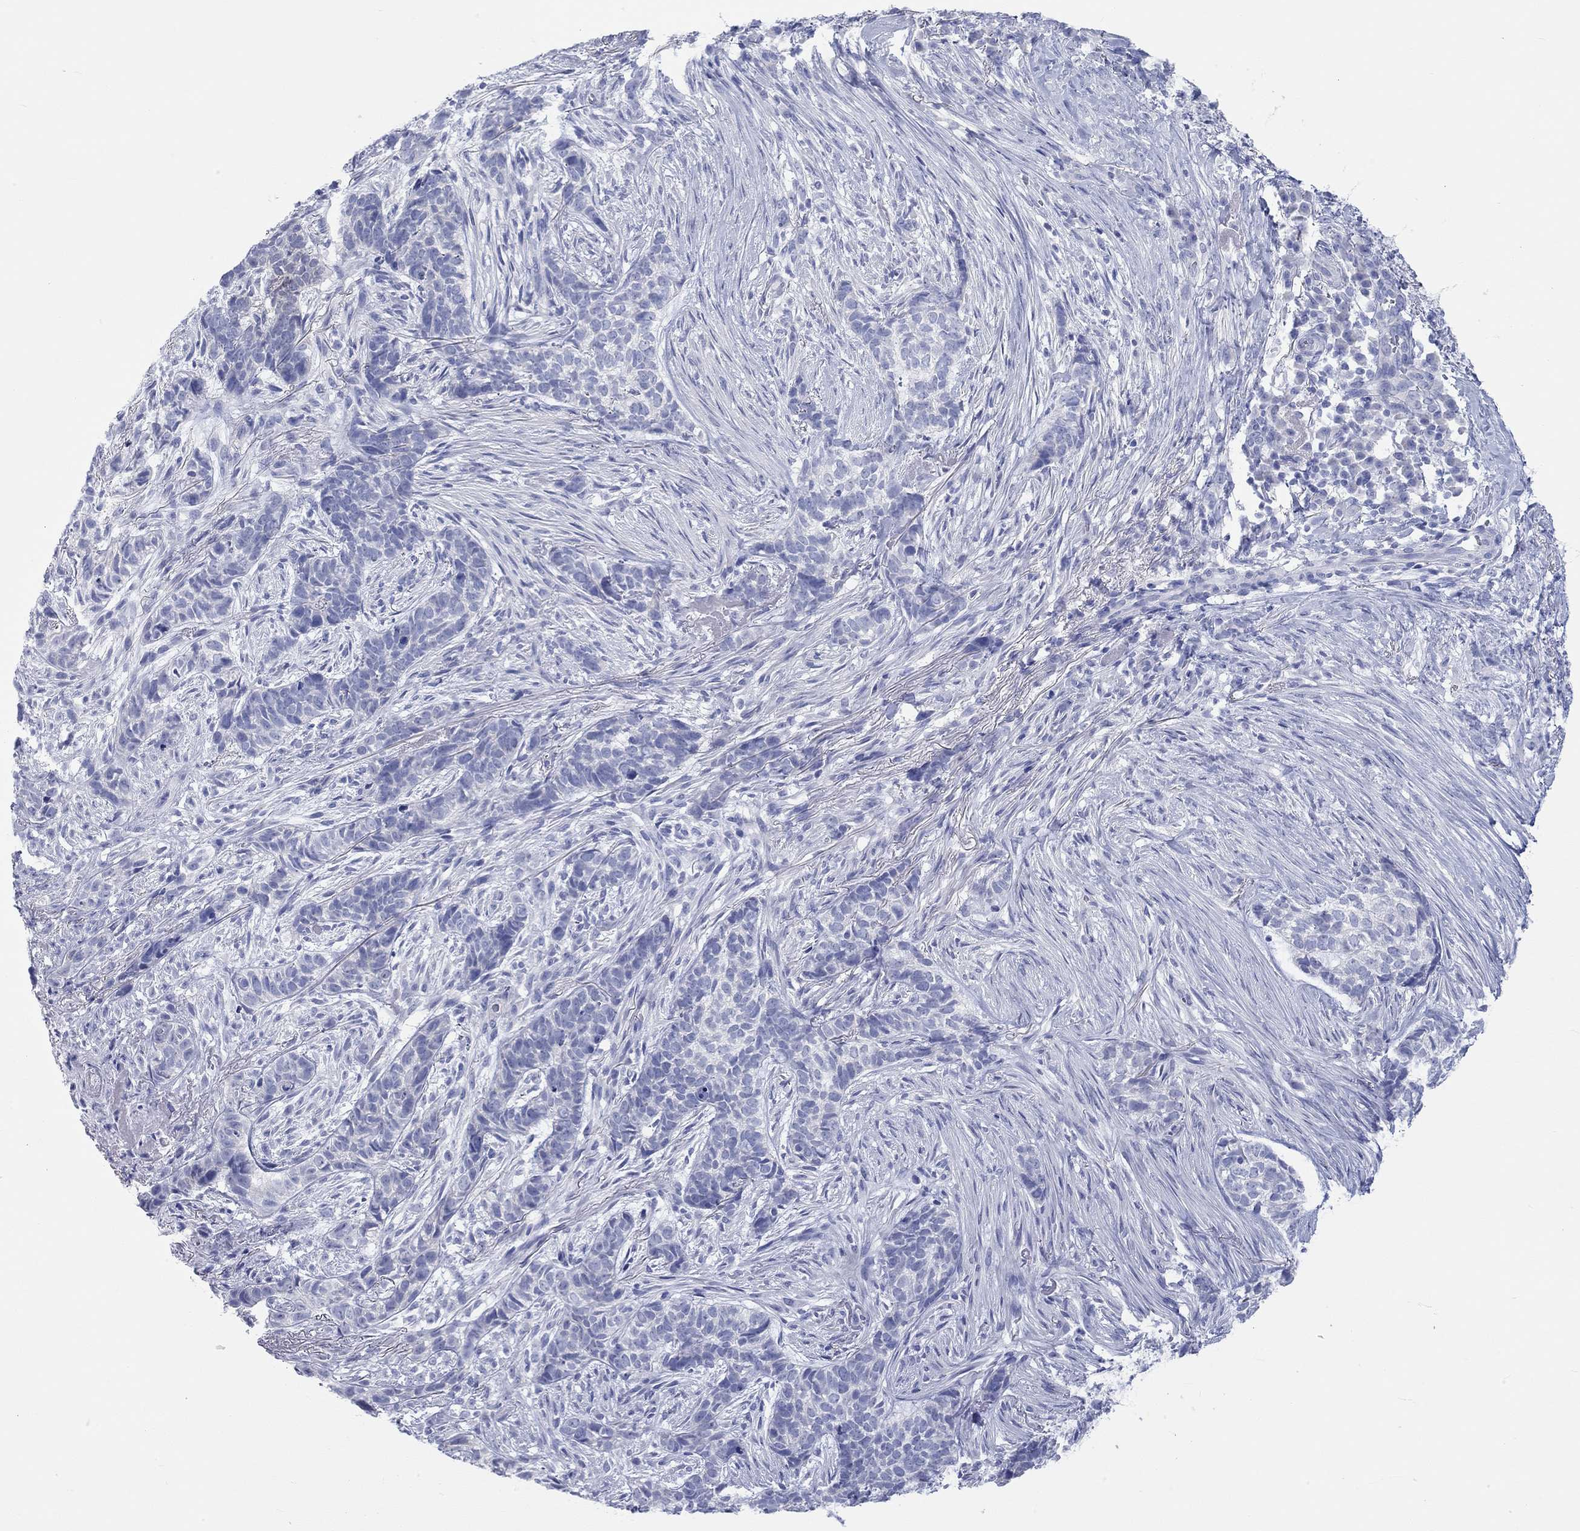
{"staining": {"intensity": "negative", "quantity": "none", "location": "none"}, "tissue": "skin cancer", "cell_type": "Tumor cells", "image_type": "cancer", "snomed": [{"axis": "morphology", "description": "Basal cell carcinoma"}, {"axis": "topography", "description": "Skin"}], "caption": "DAB immunohistochemical staining of human skin basal cell carcinoma displays no significant expression in tumor cells.", "gene": "SPATA9", "patient": {"sex": "female", "age": 69}}